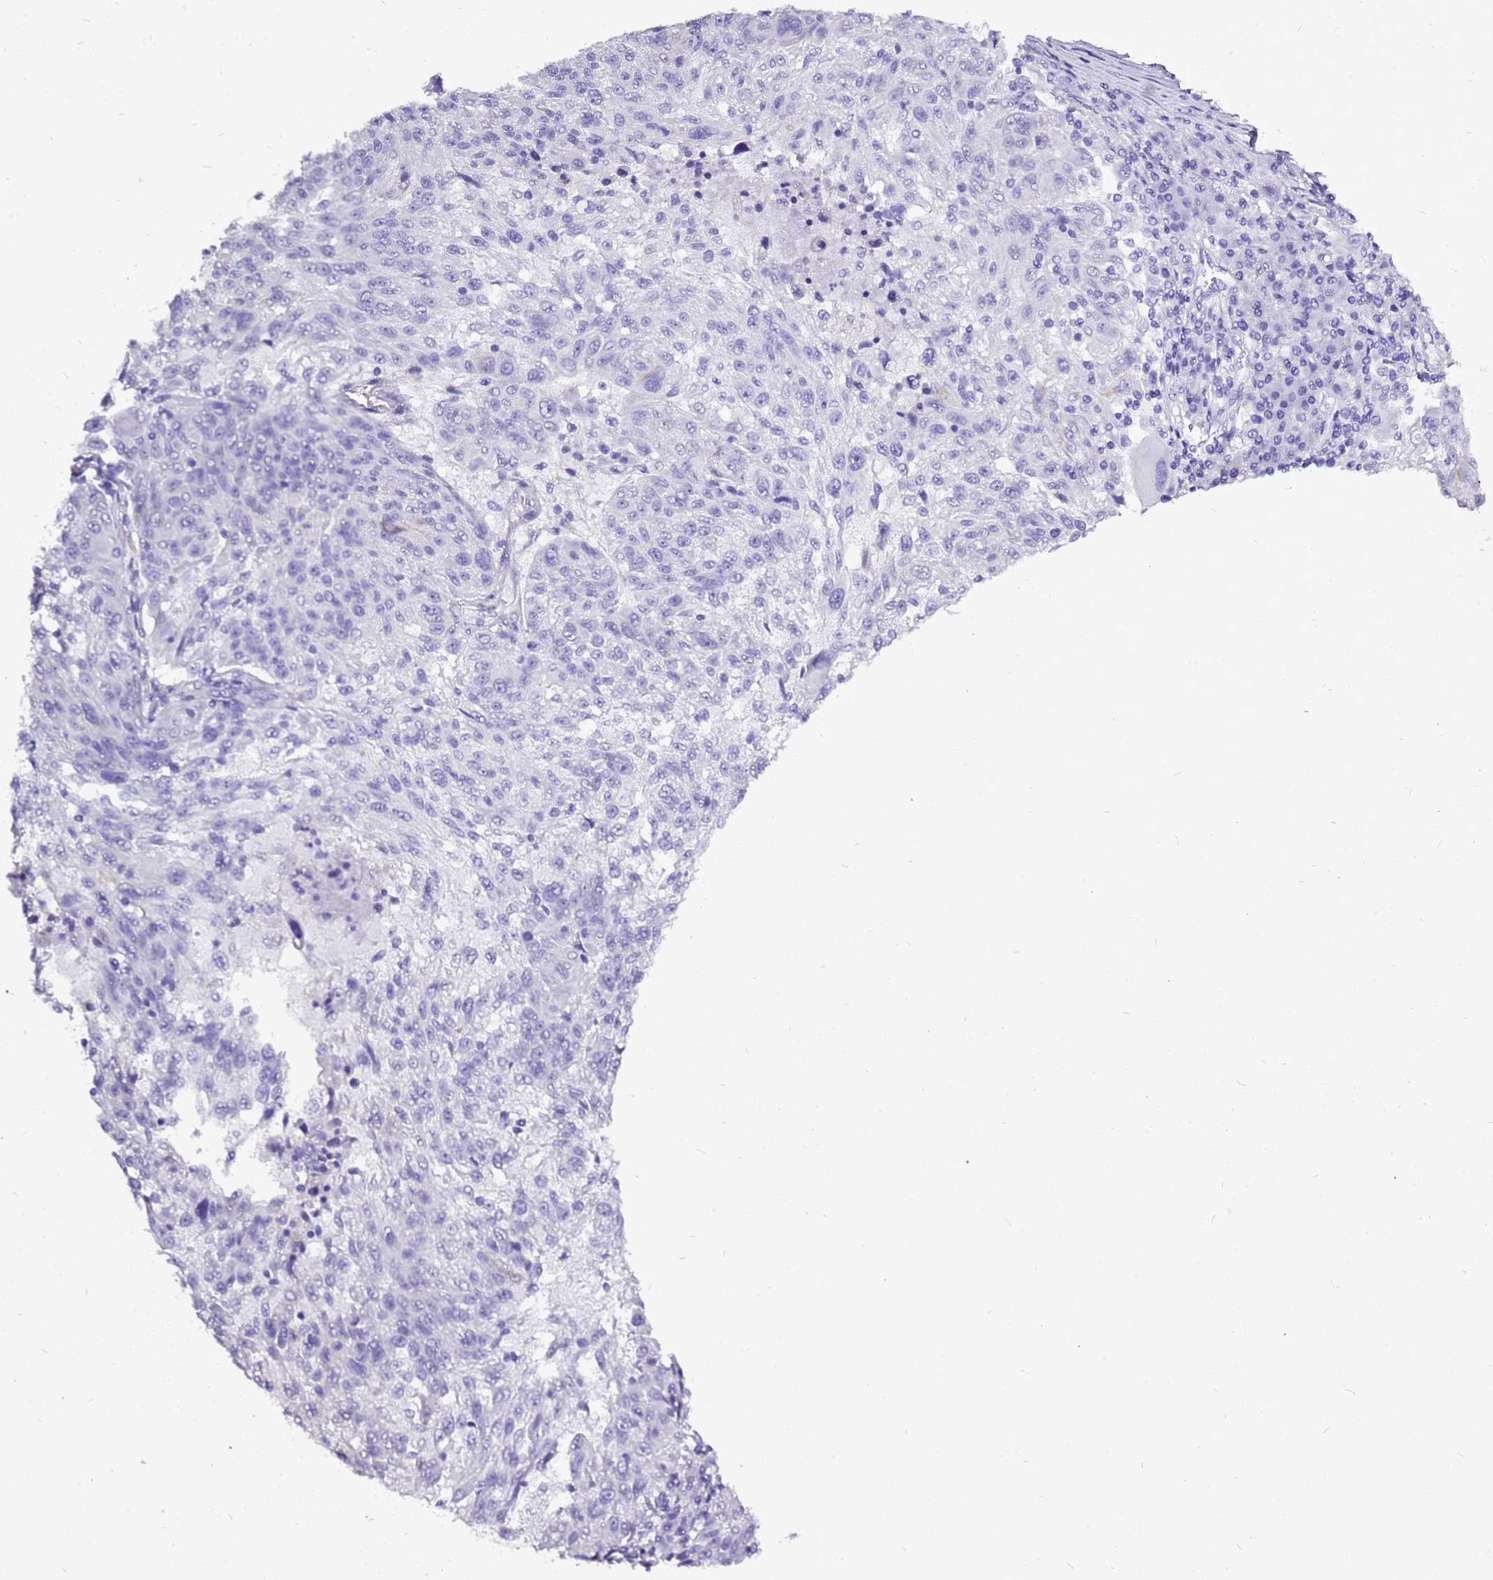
{"staining": {"intensity": "negative", "quantity": "none", "location": "none"}, "tissue": "melanoma", "cell_type": "Tumor cells", "image_type": "cancer", "snomed": [{"axis": "morphology", "description": "Malignant melanoma, NOS"}, {"axis": "topography", "description": "Skin"}], "caption": "There is no significant expression in tumor cells of melanoma. (DAB immunohistochemistry visualized using brightfield microscopy, high magnification).", "gene": "ACSS3", "patient": {"sex": "male", "age": 53}}